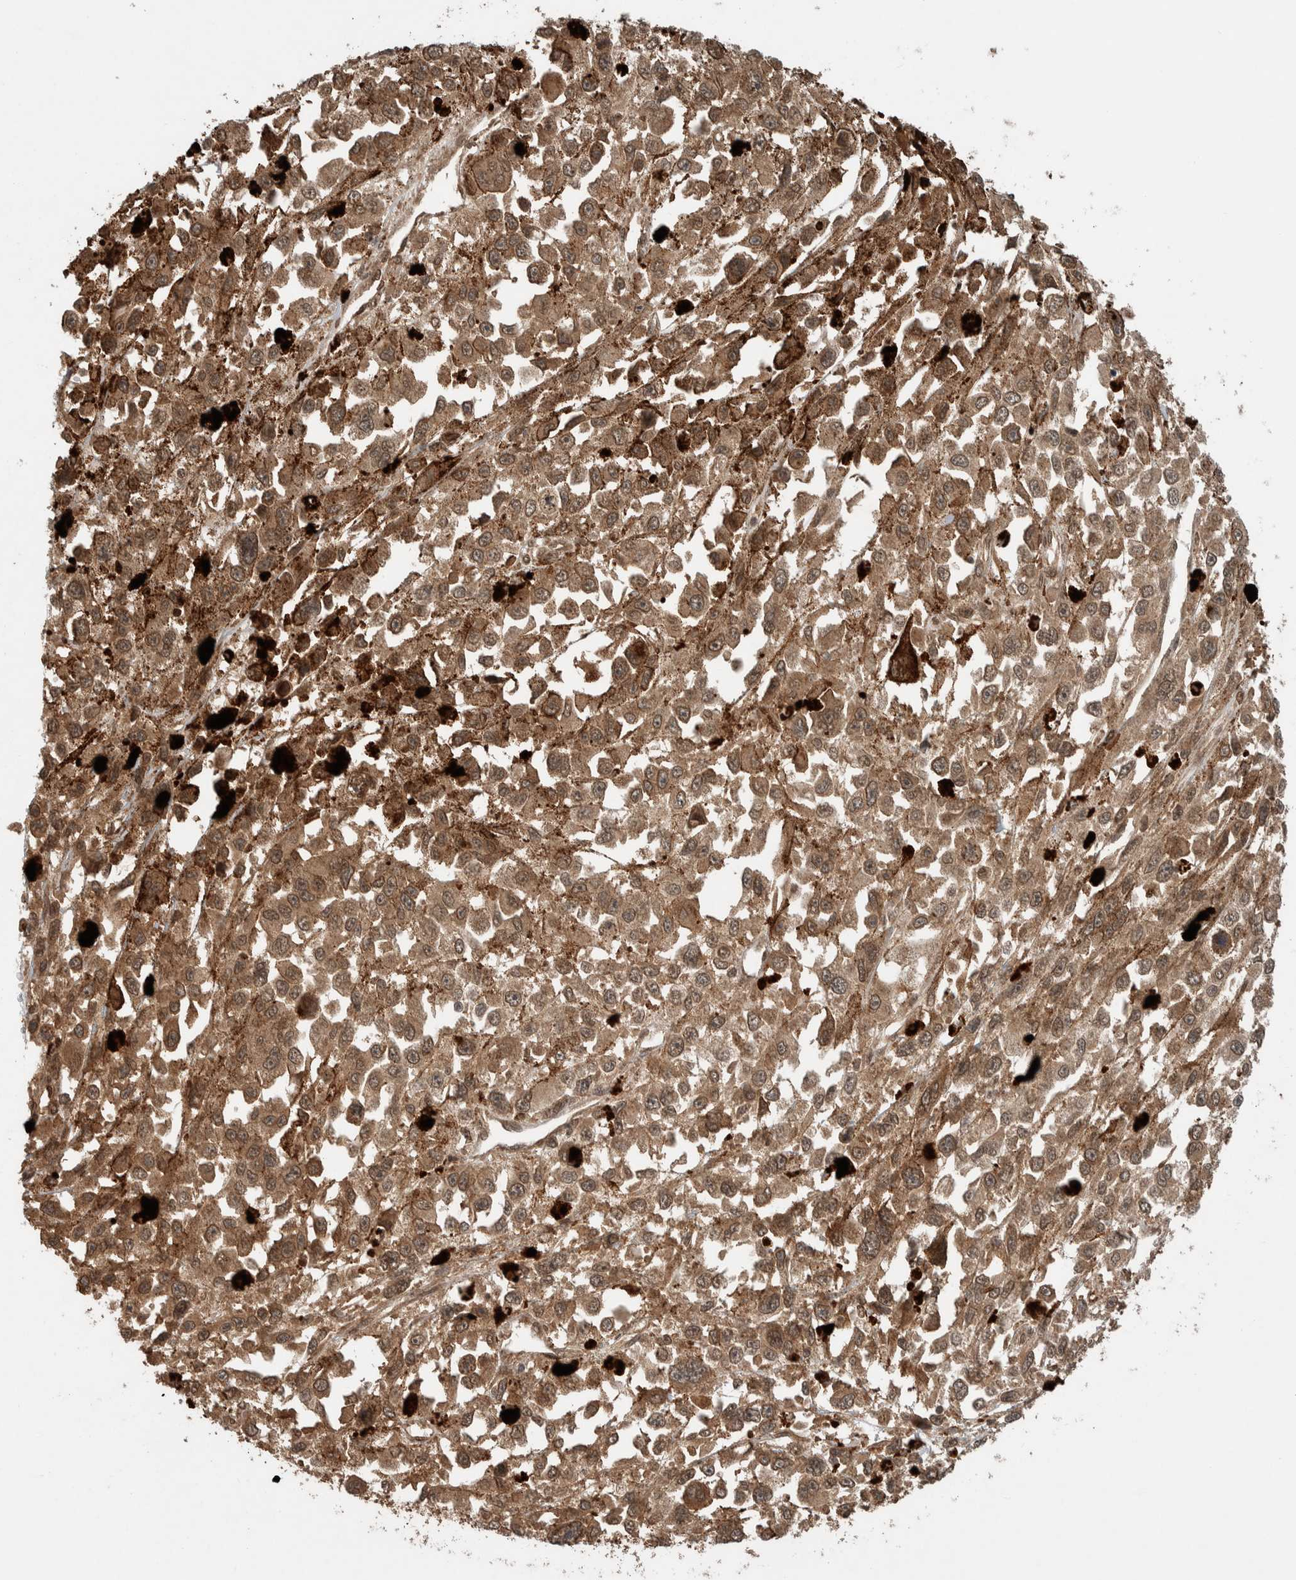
{"staining": {"intensity": "weak", "quantity": ">75%", "location": "cytoplasmic/membranous"}, "tissue": "melanoma", "cell_type": "Tumor cells", "image_type": "cancer", "snomed": [{"axis": "morphology", "description": "Malignant melanoma, Metastatic site"}, {"axis": "topography", "description": "Lymph node"}], "caption": "Melanoma was stained to show a protein in brown. There is low levels of weak cytoplasmic/membranous expression in about >75% of tumor cells.", "gene": "CNTROB", "patient": {"sex": "male", "age": 59}}